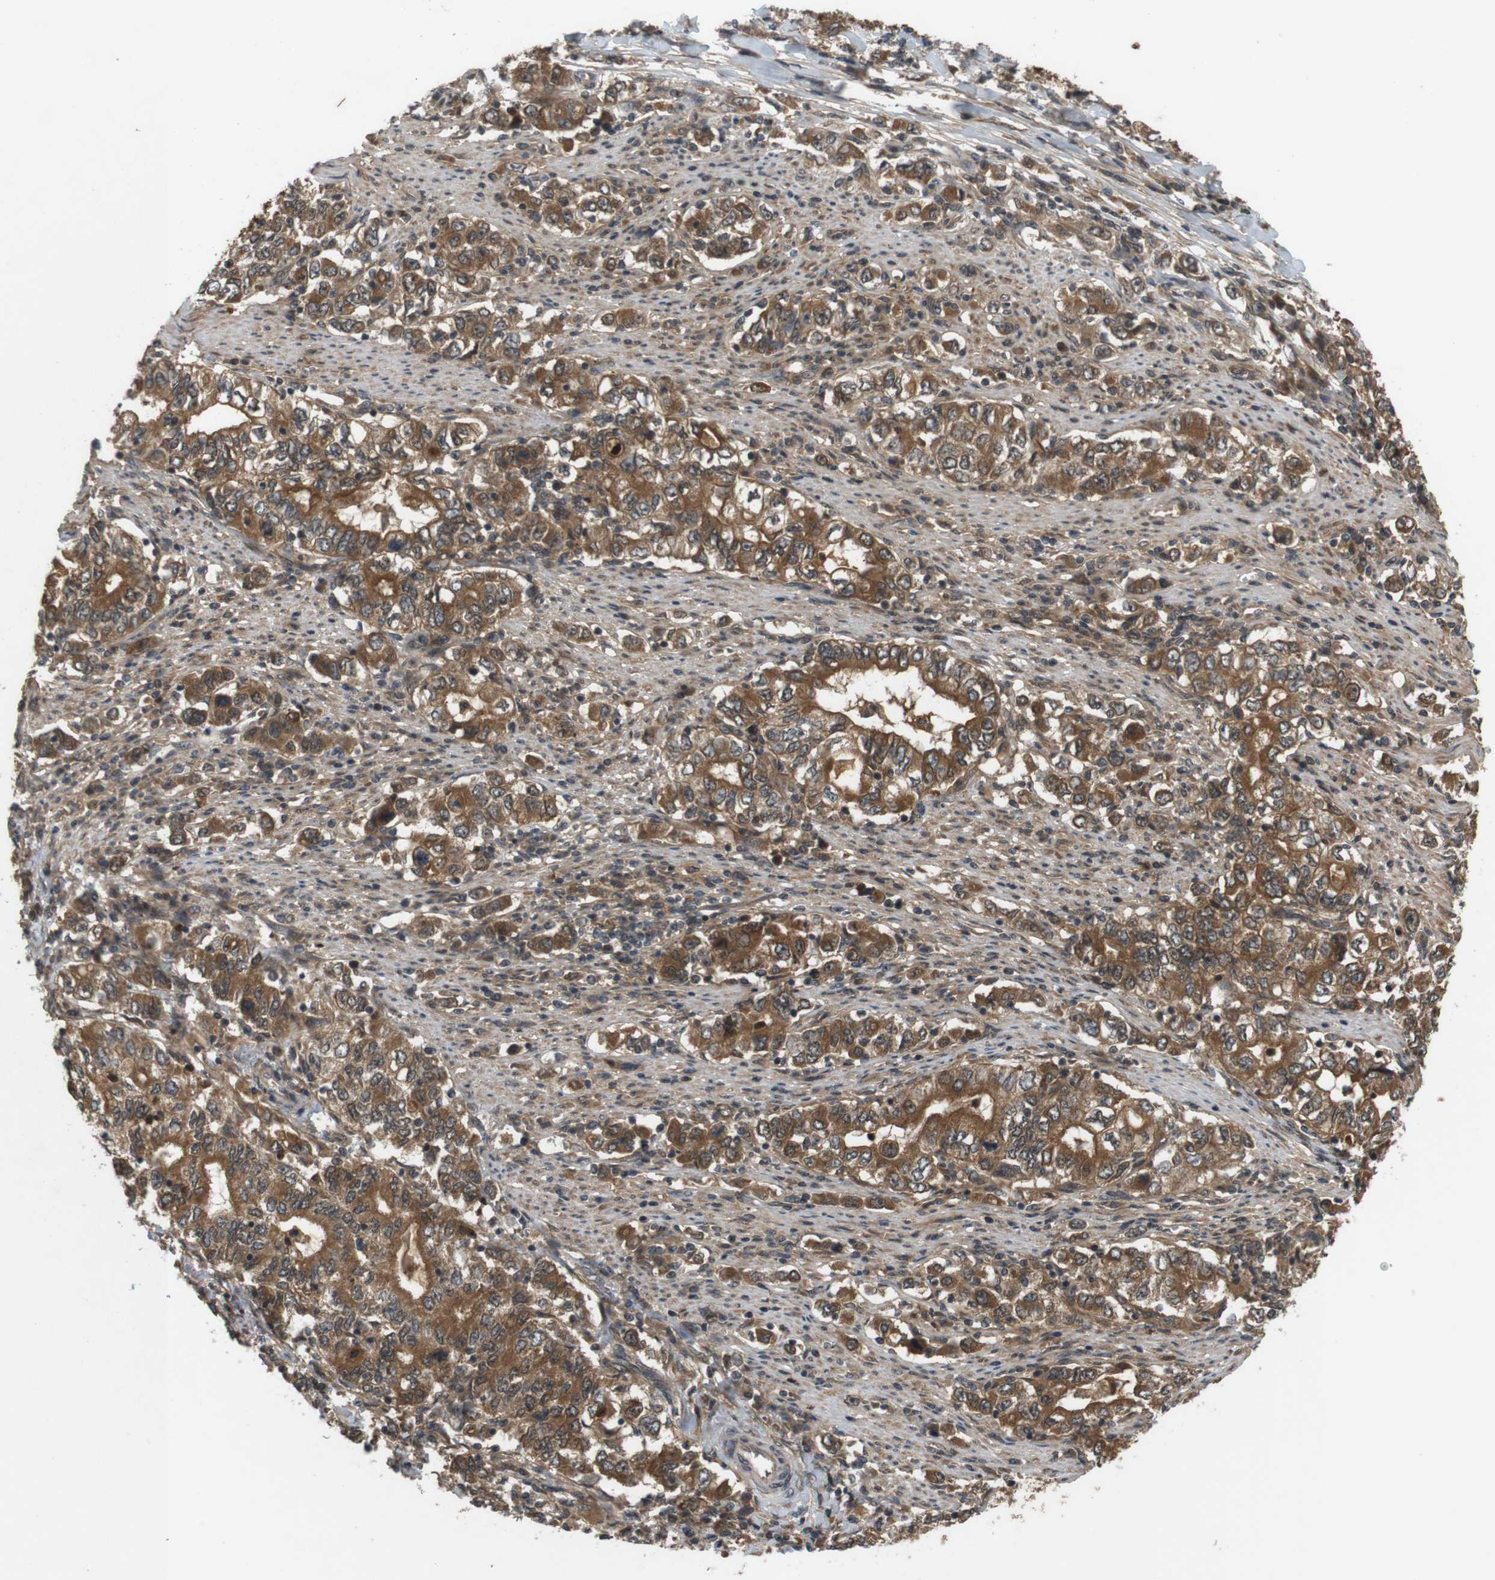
{"staining": {"intensity": "strong", "quantity": ">75%", "location": "cytoplasmic/membranous"}, "tissue": "stomach cancer", "cell_type": "Tumor cells", "image_type": "cancer", "snomed": [{"axis": "morphology", "description": "Adenocarcinoma, NOS"}, {"axis": "topography", "description": "Stomach, lower"}], "caption": "Human stomach adenocarcinoma stained with a protein marker exhibits strong staining in tumor cells.", "gene": "NFKBIE", "patient": {"sex": "female", "age": 72}}